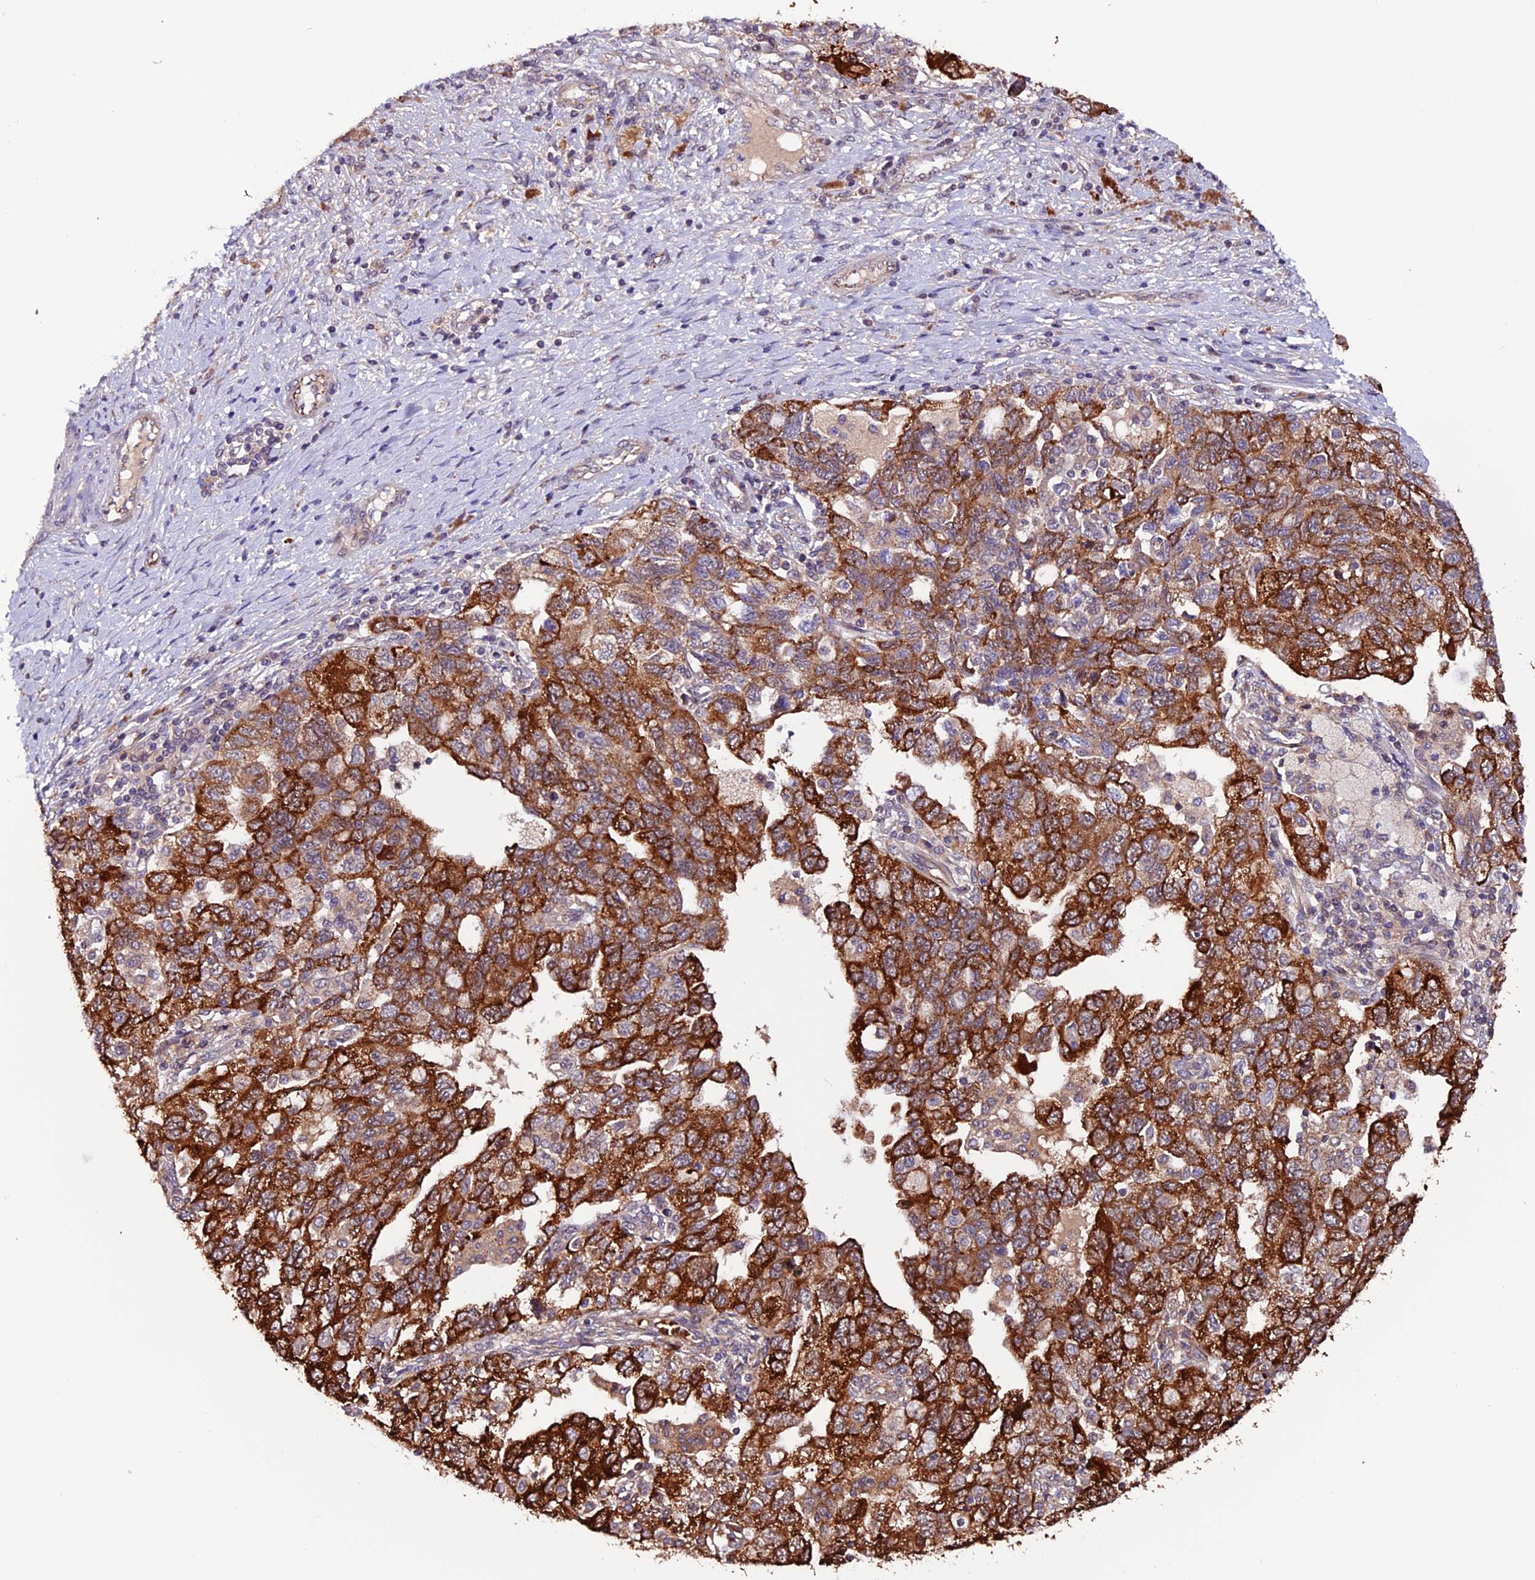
{"staining": {"intensity": "strong", "quantity": ">75%", "location": "cytoplasmic/membranous"}, "tissue": "ovarian cancer", "cell_type": "Tumor cells", "image_type": "cancer", "snomed": [{"axis": "morphology", "description": "Carcinoma, NOS"}, {"axis": "morphology", "description": "Cystadenocarcinoma, serous, NOS"}, {"axis": "topography", "description": "Ovary"}], "caption": "Protein staining displays strong cytoplasmic/membranous positivity in about >75% of tumor cells in ovarian carcinoma. The protein of interest is shown in brown color, while the nuclei are stained blue.", "gene": "RINL", "patient": {"sex": "female", "age": 69}}